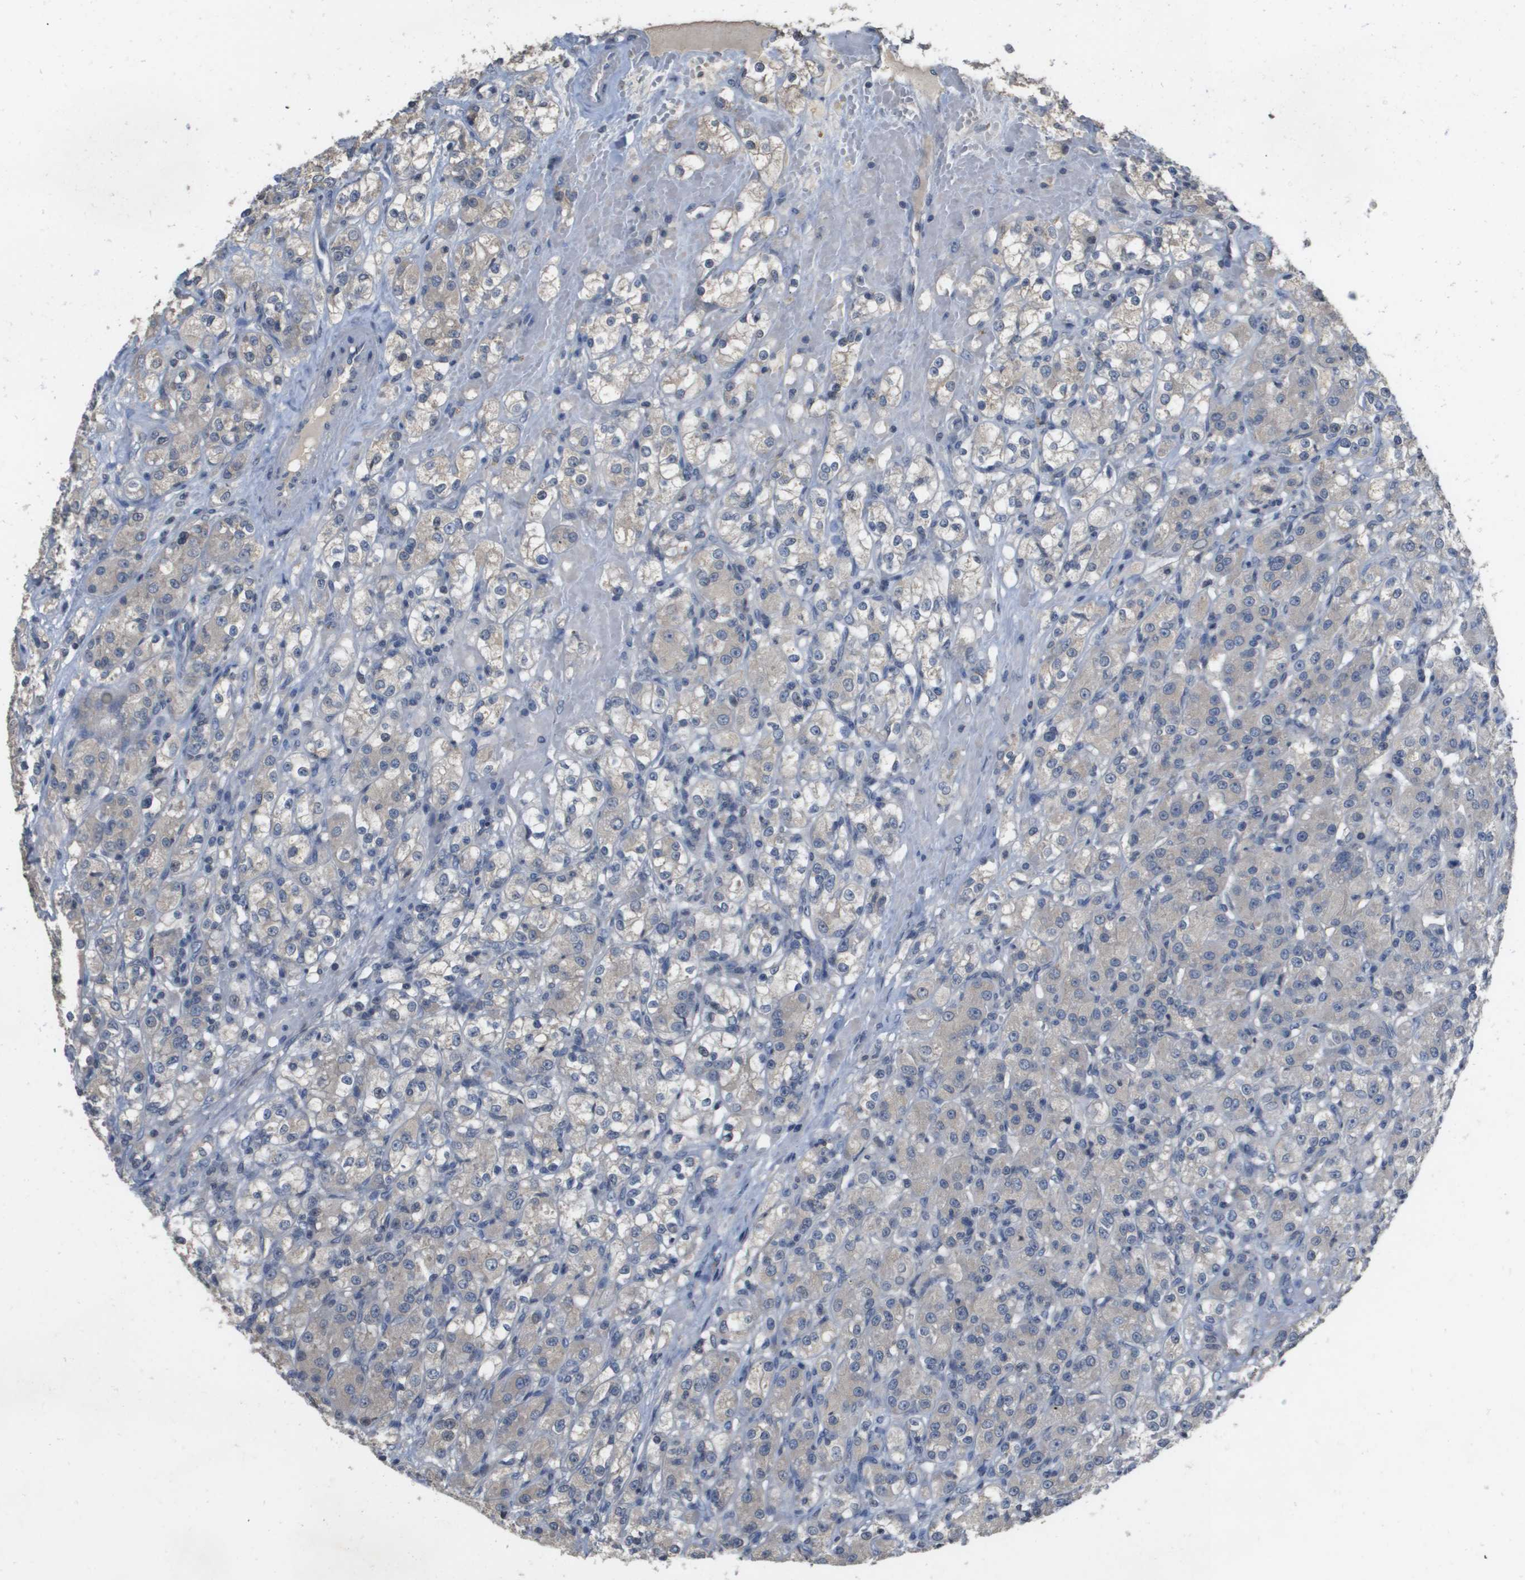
{"staining": {"intensity": "weak", "quantity": "<25%", "location": "cytoplasmic/membranous"}, "tissue": "renal cancer", "cell_type": "Tumor cells", "image_type": "cancer", "snomed": [{"axis": "morphology", "description": "Normal tissue, NOS"}, {"axis": "morphology", "description": "Adenocarcinoma, NOS"}, {"axis": "topography", "description": "Kidney"}], "caption": "An immunohistochemistry (IHC) histopathology image of renal cancer is shown. There is no staining in tumor cells of renal cancer. (Brightfield microscopy of DAB immunohistochemistry (IHC) at high magnification).", "gene": "CAPN11", "patient": {"sex": "male", "age": 61}}